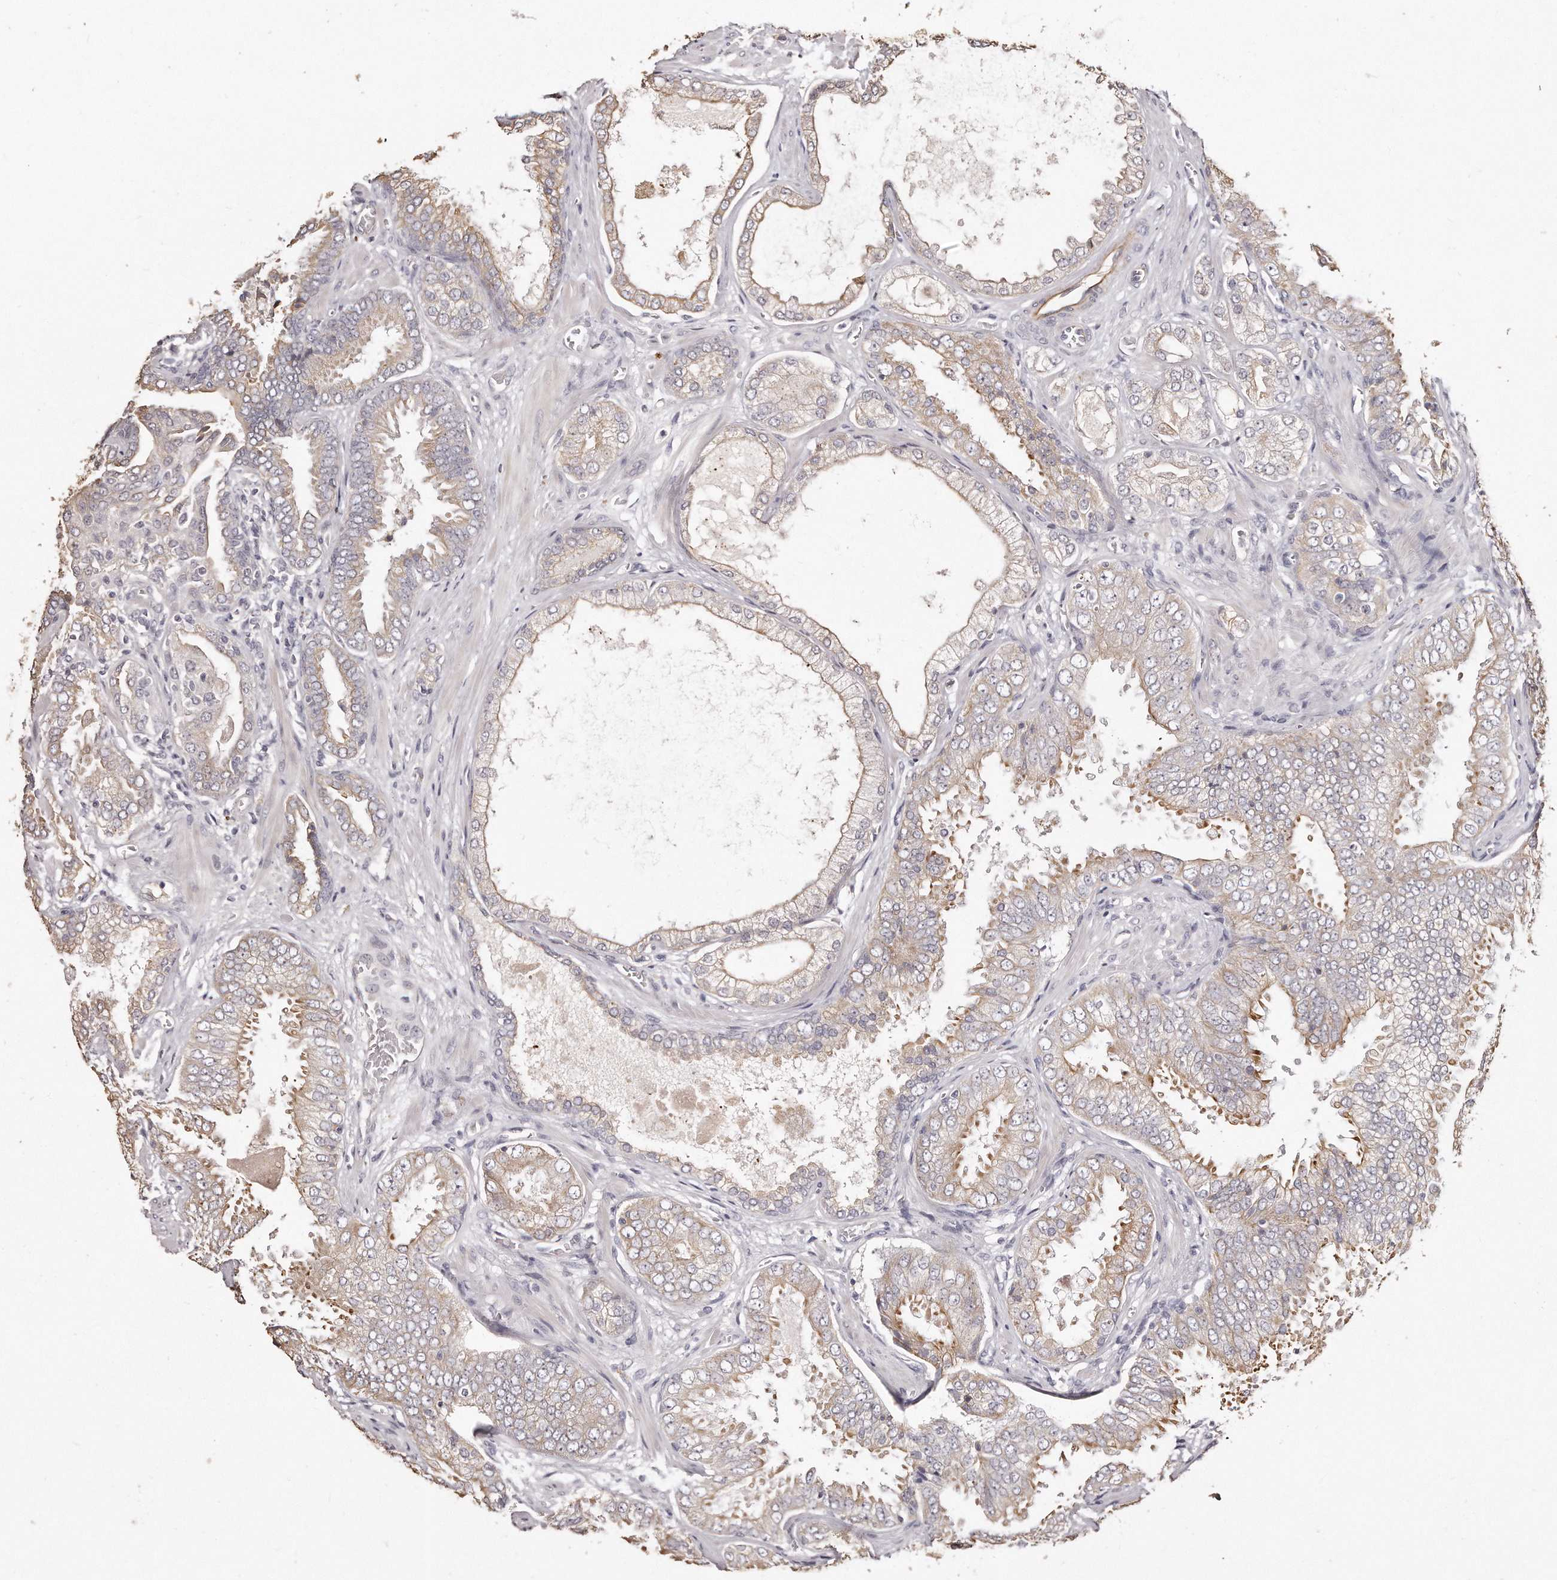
{"staining": {"intensity": "weak", "quantity": ">75%", "location": "cytoplasmic/membranous"}, "tissue": "prostate cancer", "cell_type": "Tumor cells", "image_type": "cancer", "snomed": [{"axis": "morphology", "description": "Adenocarcinoma, High grade"}, {"axis": "topography", "description": "Prostate"}], "caption": "IHC (DAB) staining of high-grade adenocarcinoma (prostate) exhibits weak cytoplasmic/membranous protein expression in about >75% of tumor cells.", "gene": "ZYG11A", "patient": {"sex": "male", "age": 58}}